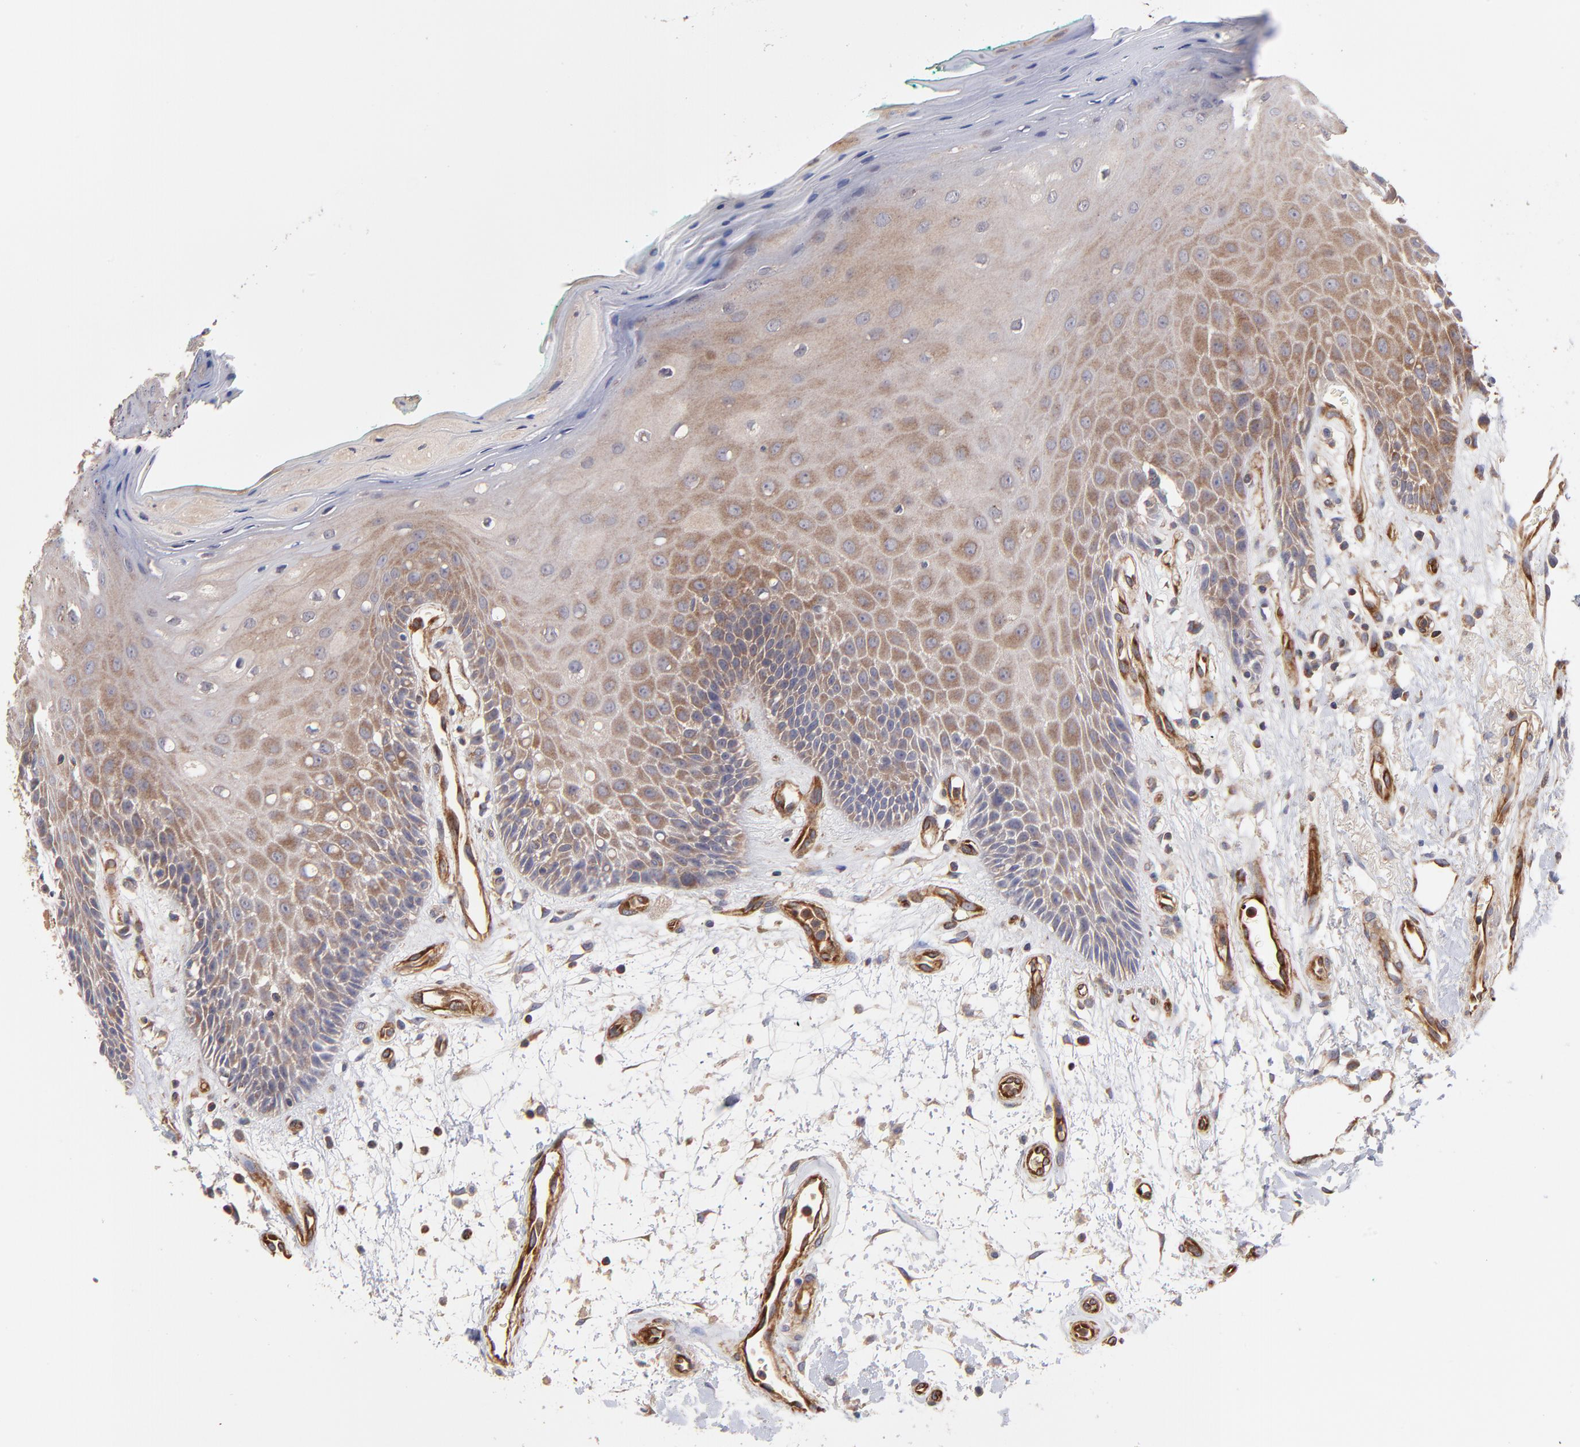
{"staining": {"intensity": "moderate", "quantity": "25%-75%", "location": "cytoplasmic/membranous"}, "tissue": "oral mucosa", "cell_type": "Squamous epithelial cells", "image_type": "normal", "snomed": [{"axis": "morphology", "description": "Normal tissue, NOS"}, {"axis": "morphology", "description": "Squamous cell carcinoma, NOS"}, {"axis": "topography", "description": "Skeletal muscle"}, {"axis": "topography", "description": "Oral tissue"}, {"axis": "topography", "description": "Head-Neck"}], "caption": "Oral mucosa stained with DAB (3,3'-diaminobenzidine) IHC shows medium levels of moderate cytoplasmic/membranous expression in about 25%-75% of squamous epithelial cells. (brown staining indicates protein expression, while blue staining denotes nuclei).", "gene": "ASB7", "patient": {"sex": "female", "age": 84}}